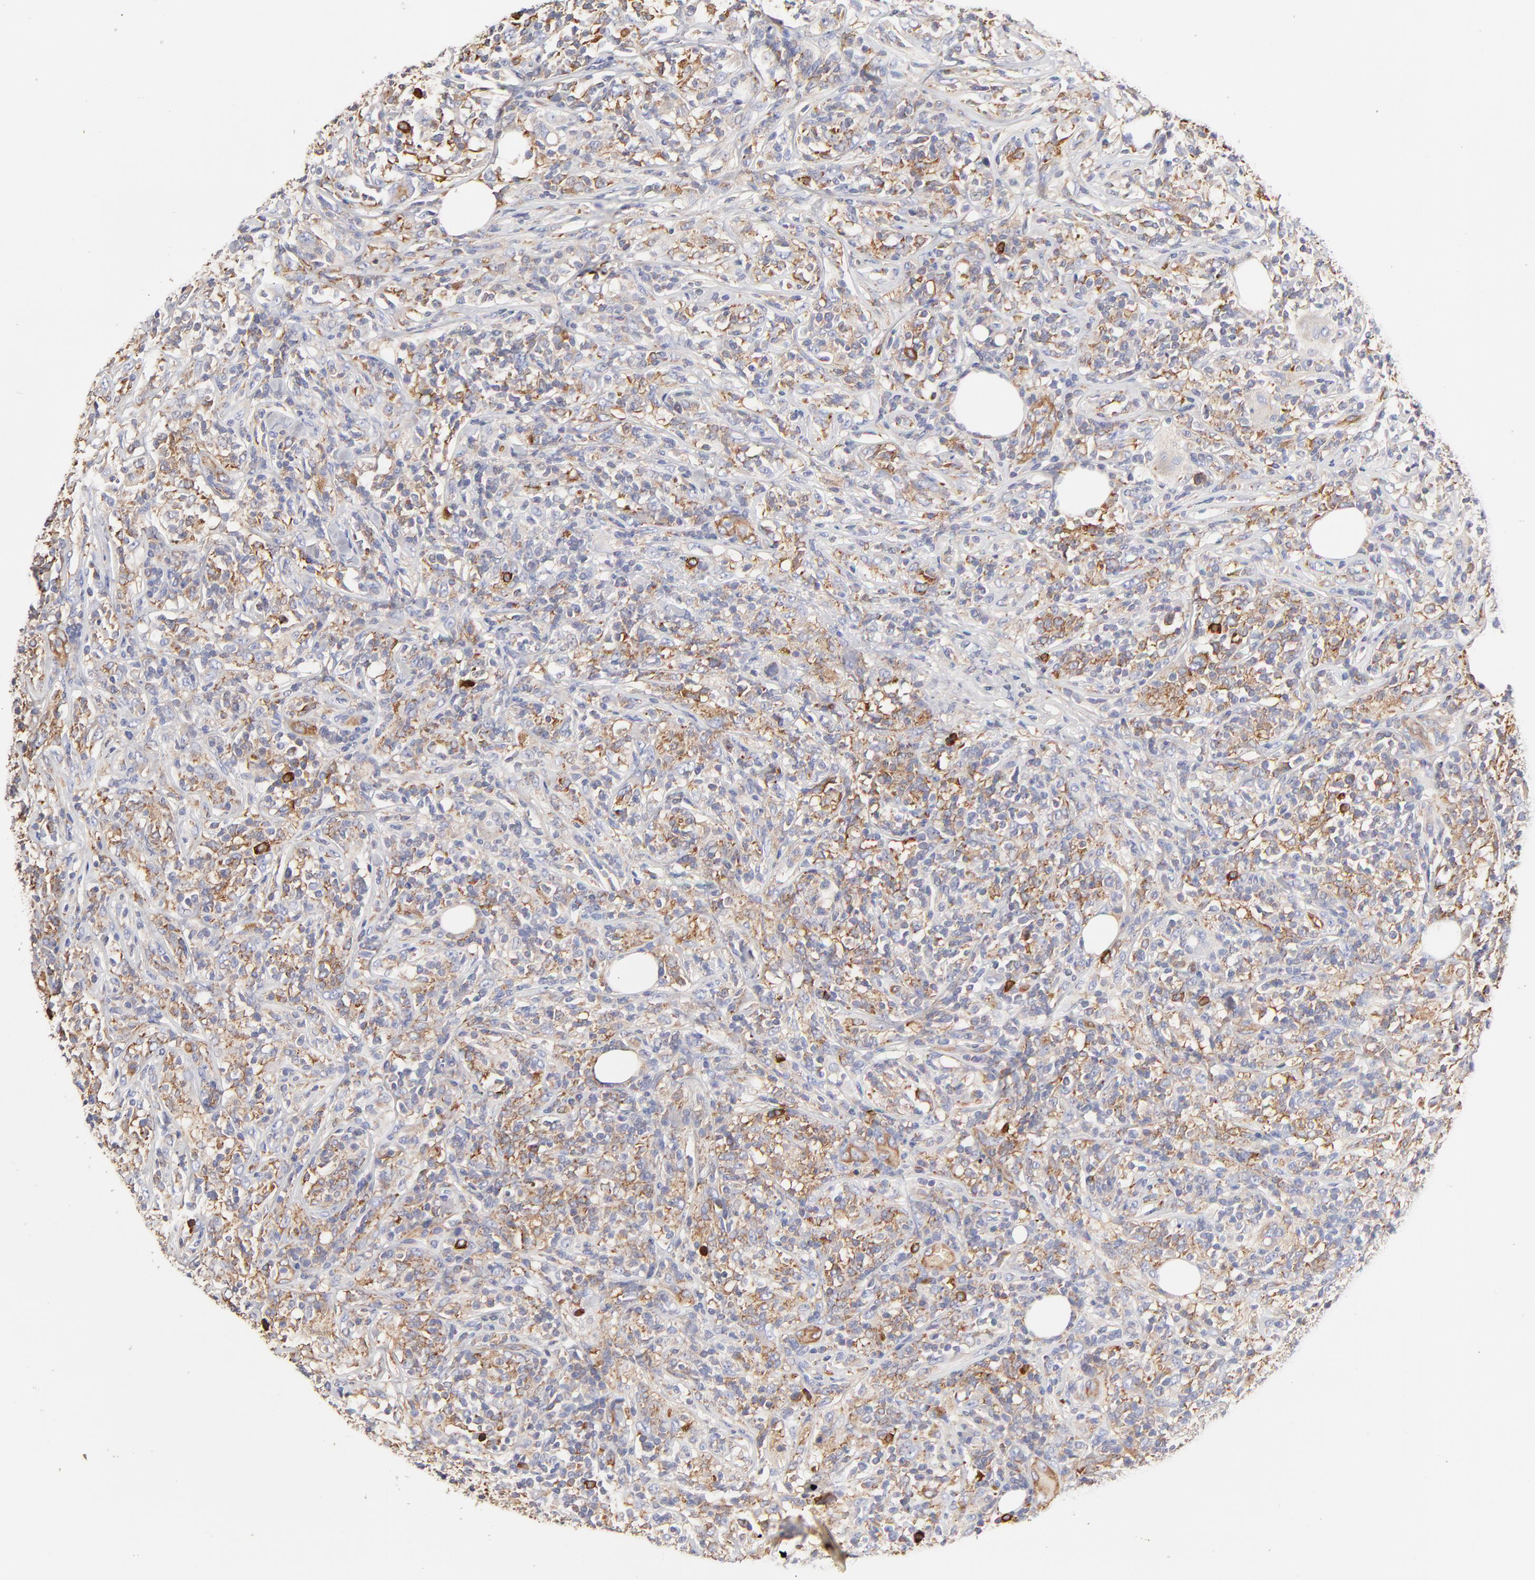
{"staining": {"intensity": "moderate", "quantity": ">75%", "location": "cytoplasmic/membranous"}, "tissue": "lymphoma", "cell_type": "Tumor cells", "image_type": "cancer", "snomed": [{"axis": "morphology", "description": "Malignant lymphoma, non-Hodgkin's type, High grade"}, {"axis": "topography", "description": "Lymph node"}], "caption": "IHC staining of lymphoma, which demonstrates medium levels of moderate cytoplasmic/membranous staining in approximately >75% of tumor cells indicating moderate cytoplasmic/membranous protein positivity. The staining was performed using DAB (brown) for protein detection and nuclei were counterstained in hematoxylin (blue).", "gene": "CD2AP", "patient": {"sex": "female", "age": 84}}